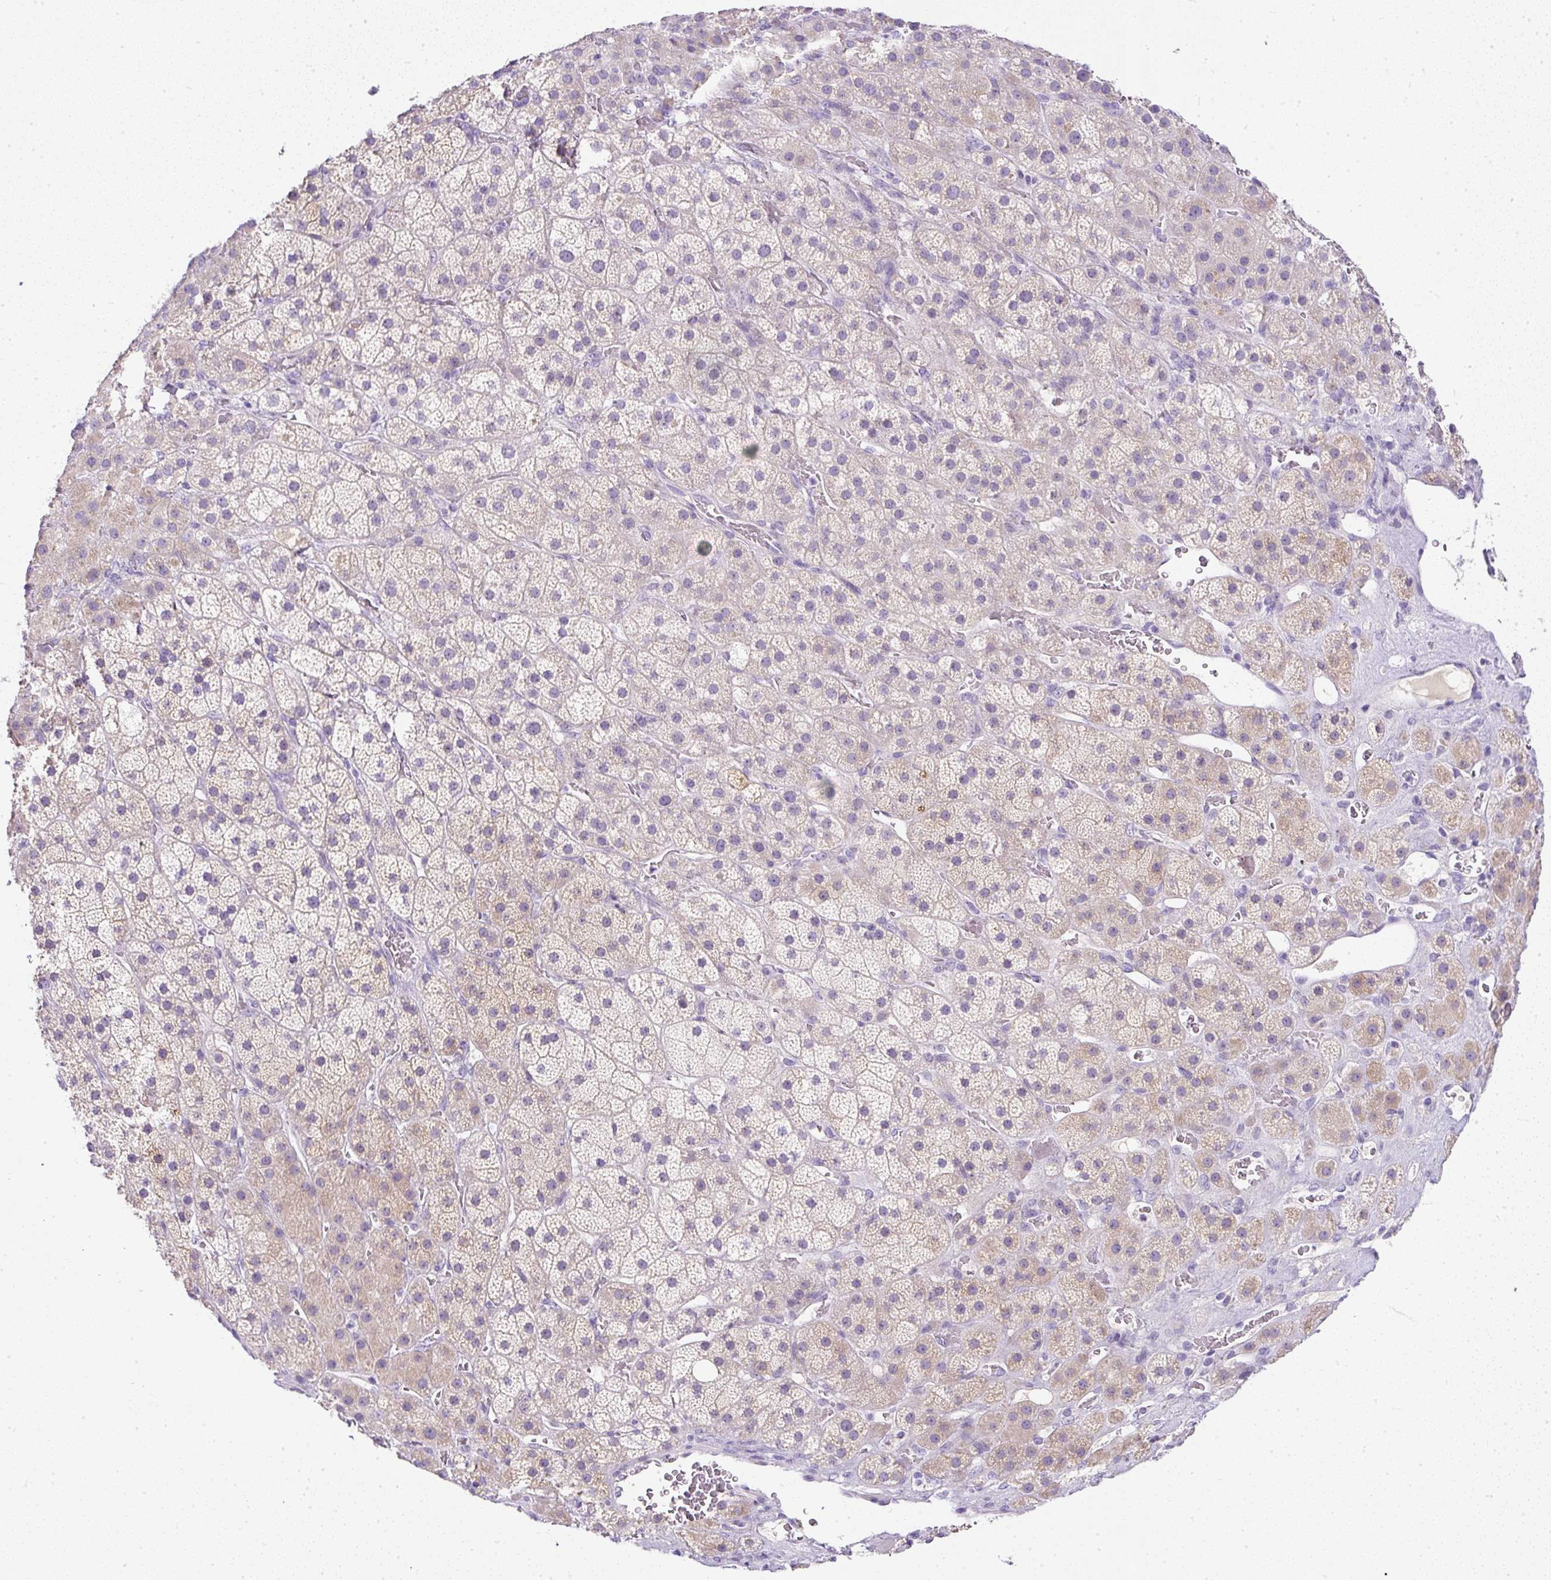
{"staining": {"intensity": "weak", "quantity": "25%-75%", "location": "cytoplasmic/membranous"}, "tissue": "adrenal gland", "cell_type": "Glandular cells", "image_type": "normal", "snomed": [{"axis": "morphology", "description": "Normal tissue, NOS"}, {"axis": "topography", "description": "Adrenal gland"}], "caption": "A brown stain labels weak cytoplasmic/membranous positivity of a protein in glandular cells of benign human adrenal gland.", "gene": "COL9A2", "patient": {"sex": "male", "age": 57}}